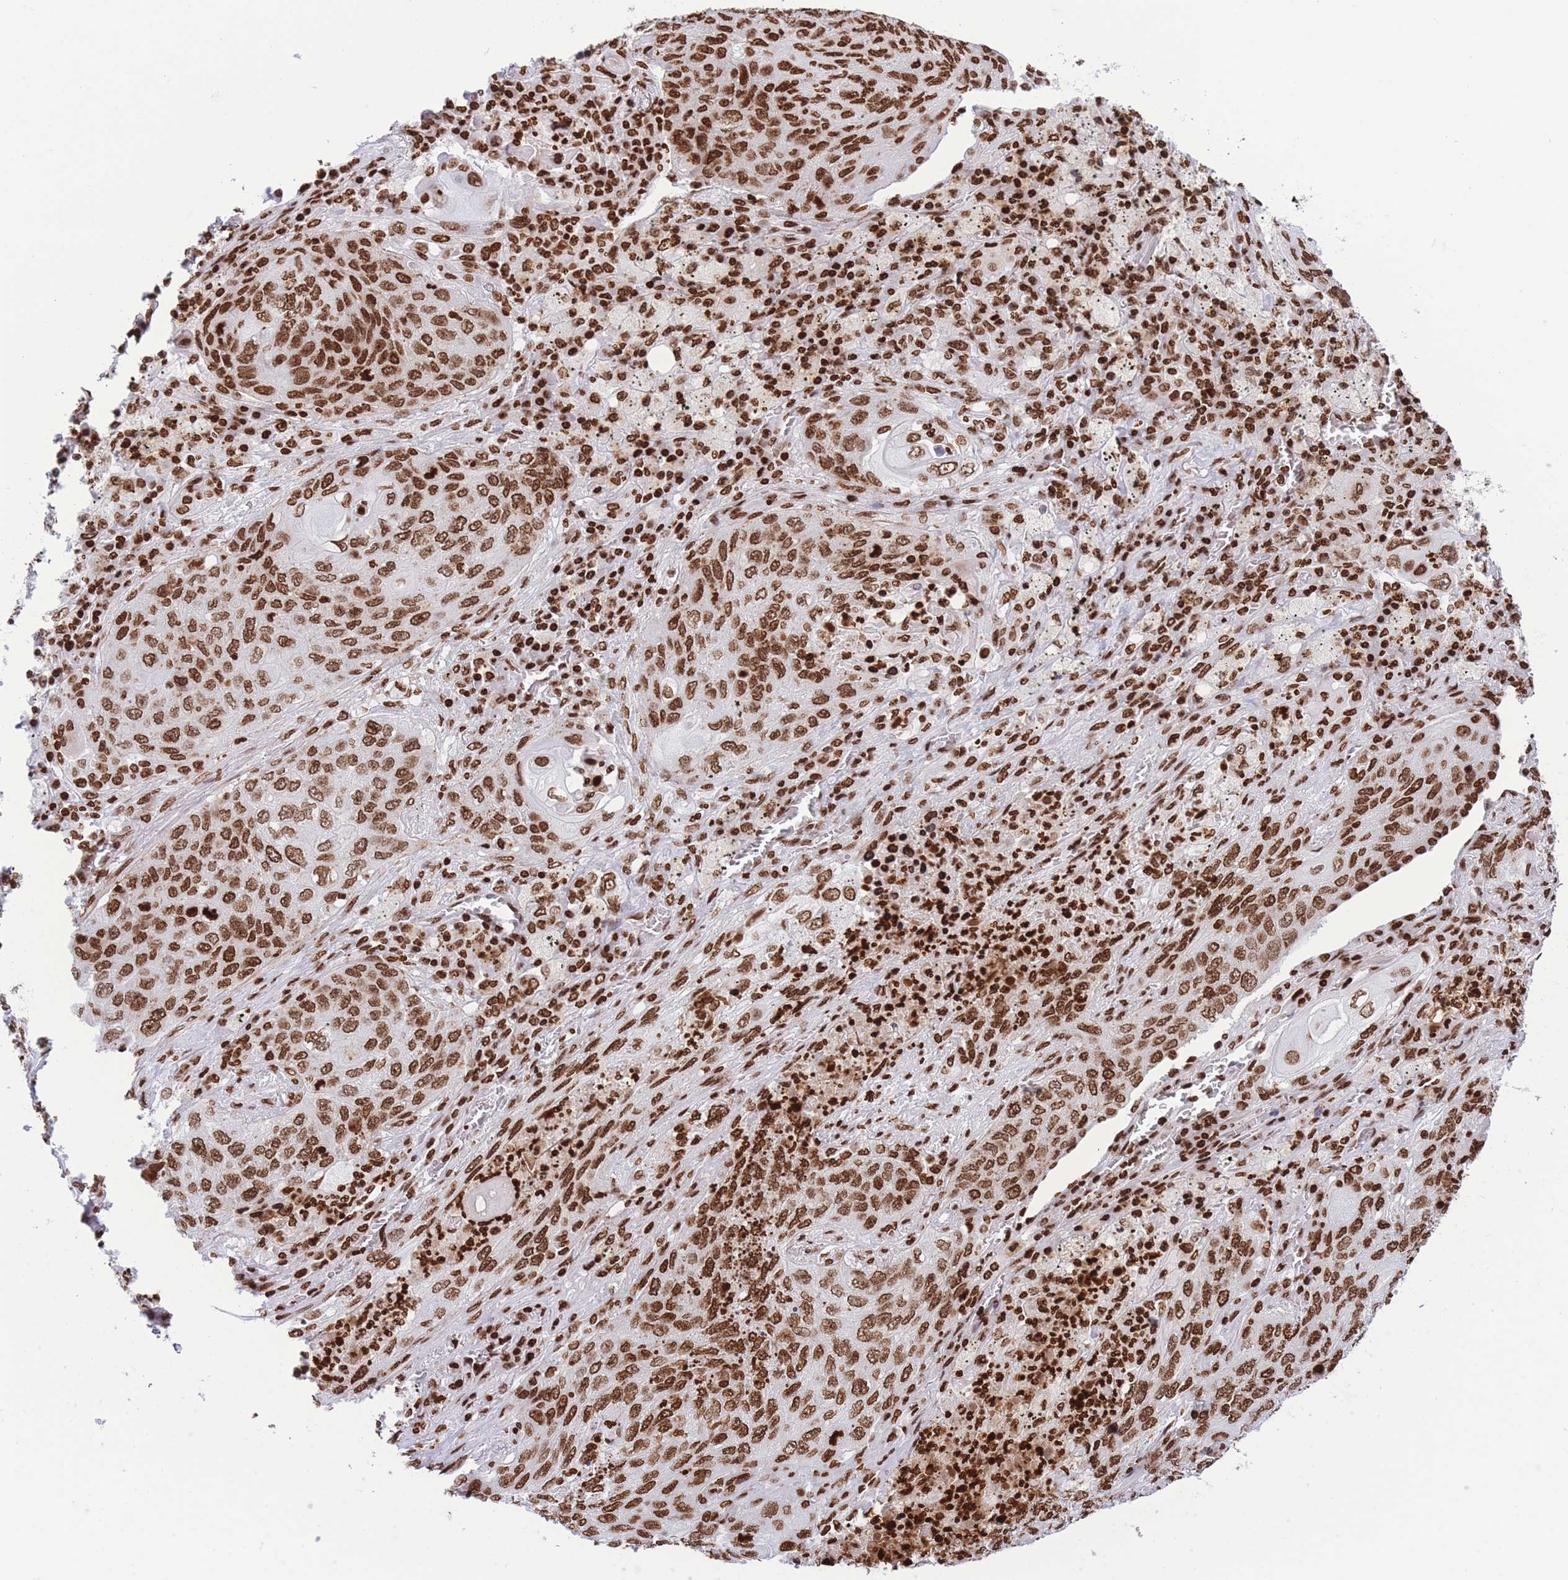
{"staining": {"intensity": "strong", "quantity": ">75%", "location": "nuclear"}, "tissue": "lung cancer", "cell_type": "Tumor cells", "image_type": "cancer", "snomed": [{"axis": "morphology", "description": "Squamous cell carcinoma, NOS"}, {"axis": "topography", "description": "Lung"}], "caption": "An image of squamous cell carcinoma (lung) stained for a protein reveals strong nuclear brown staining in tumor cells. The staining is performed using DAB (3,3'-diaminobenzidine) brown chromogen to label protein expression. The nuclei are counter-stained blue using hematoxylin.", "gene": "H2BC11", "patient": {"sex": "female", "age": 63}}